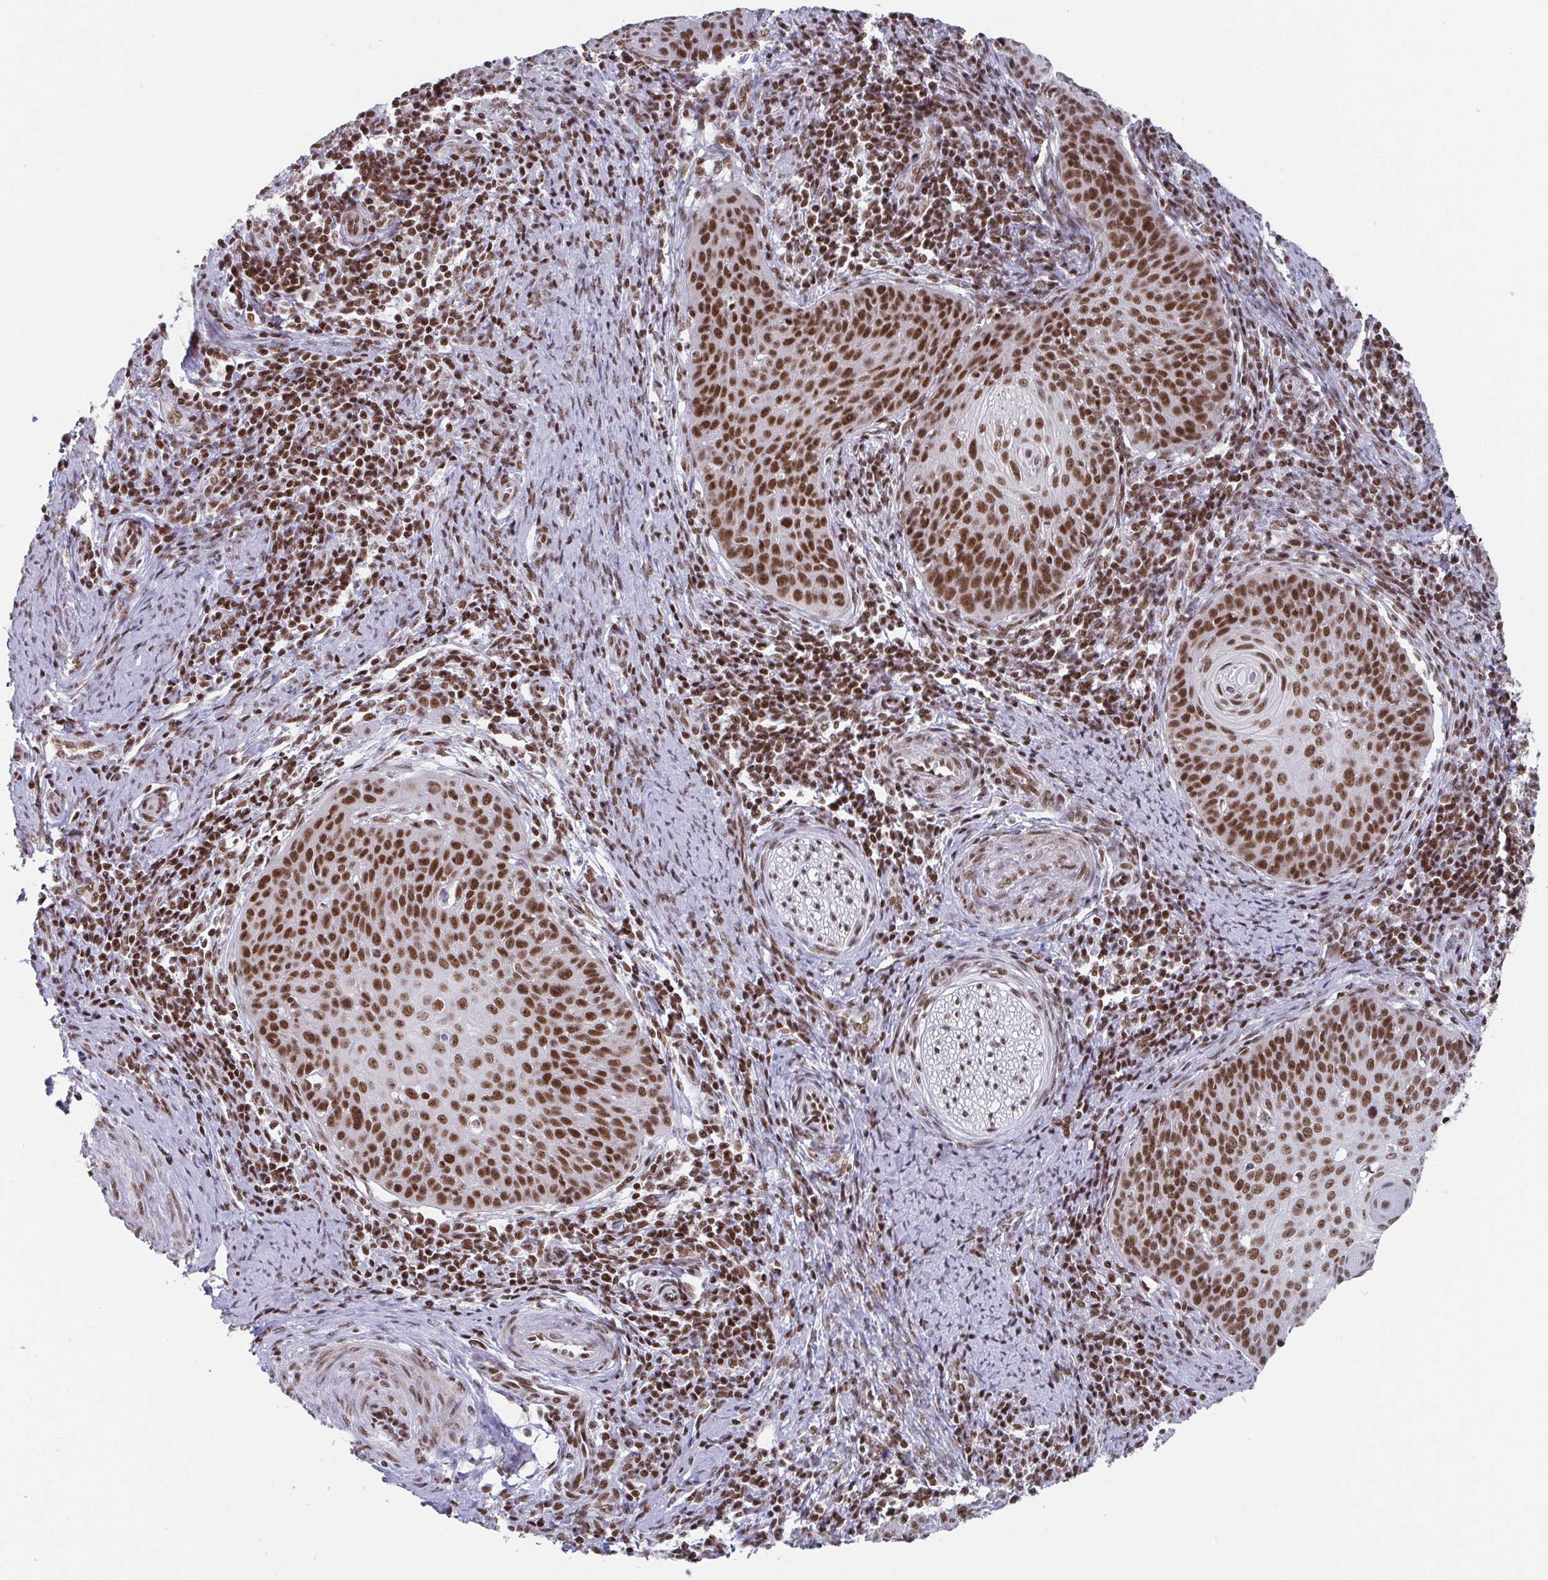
{"staining": {"intensity": "moderate", "quantity": ">75%", "location": "nuclear"}, "tissue": "cervical cancer", "cell_type": "Tumor cells", "image_type": "cancer", "snomed": [{"axis": "morphology", "description": "Squamous cell carcinoma, NOS"}, {"axis": "topography", "description": "Cervix"}], "caption": "This micrograph exhibits immunohistochemistry staining of cervical squamous cell carcinoma, with medium moderate nuclear staining in about >75% of tumor cells.", "gene": "CTCF", "patient": {"sex": "female", "age": 30}}